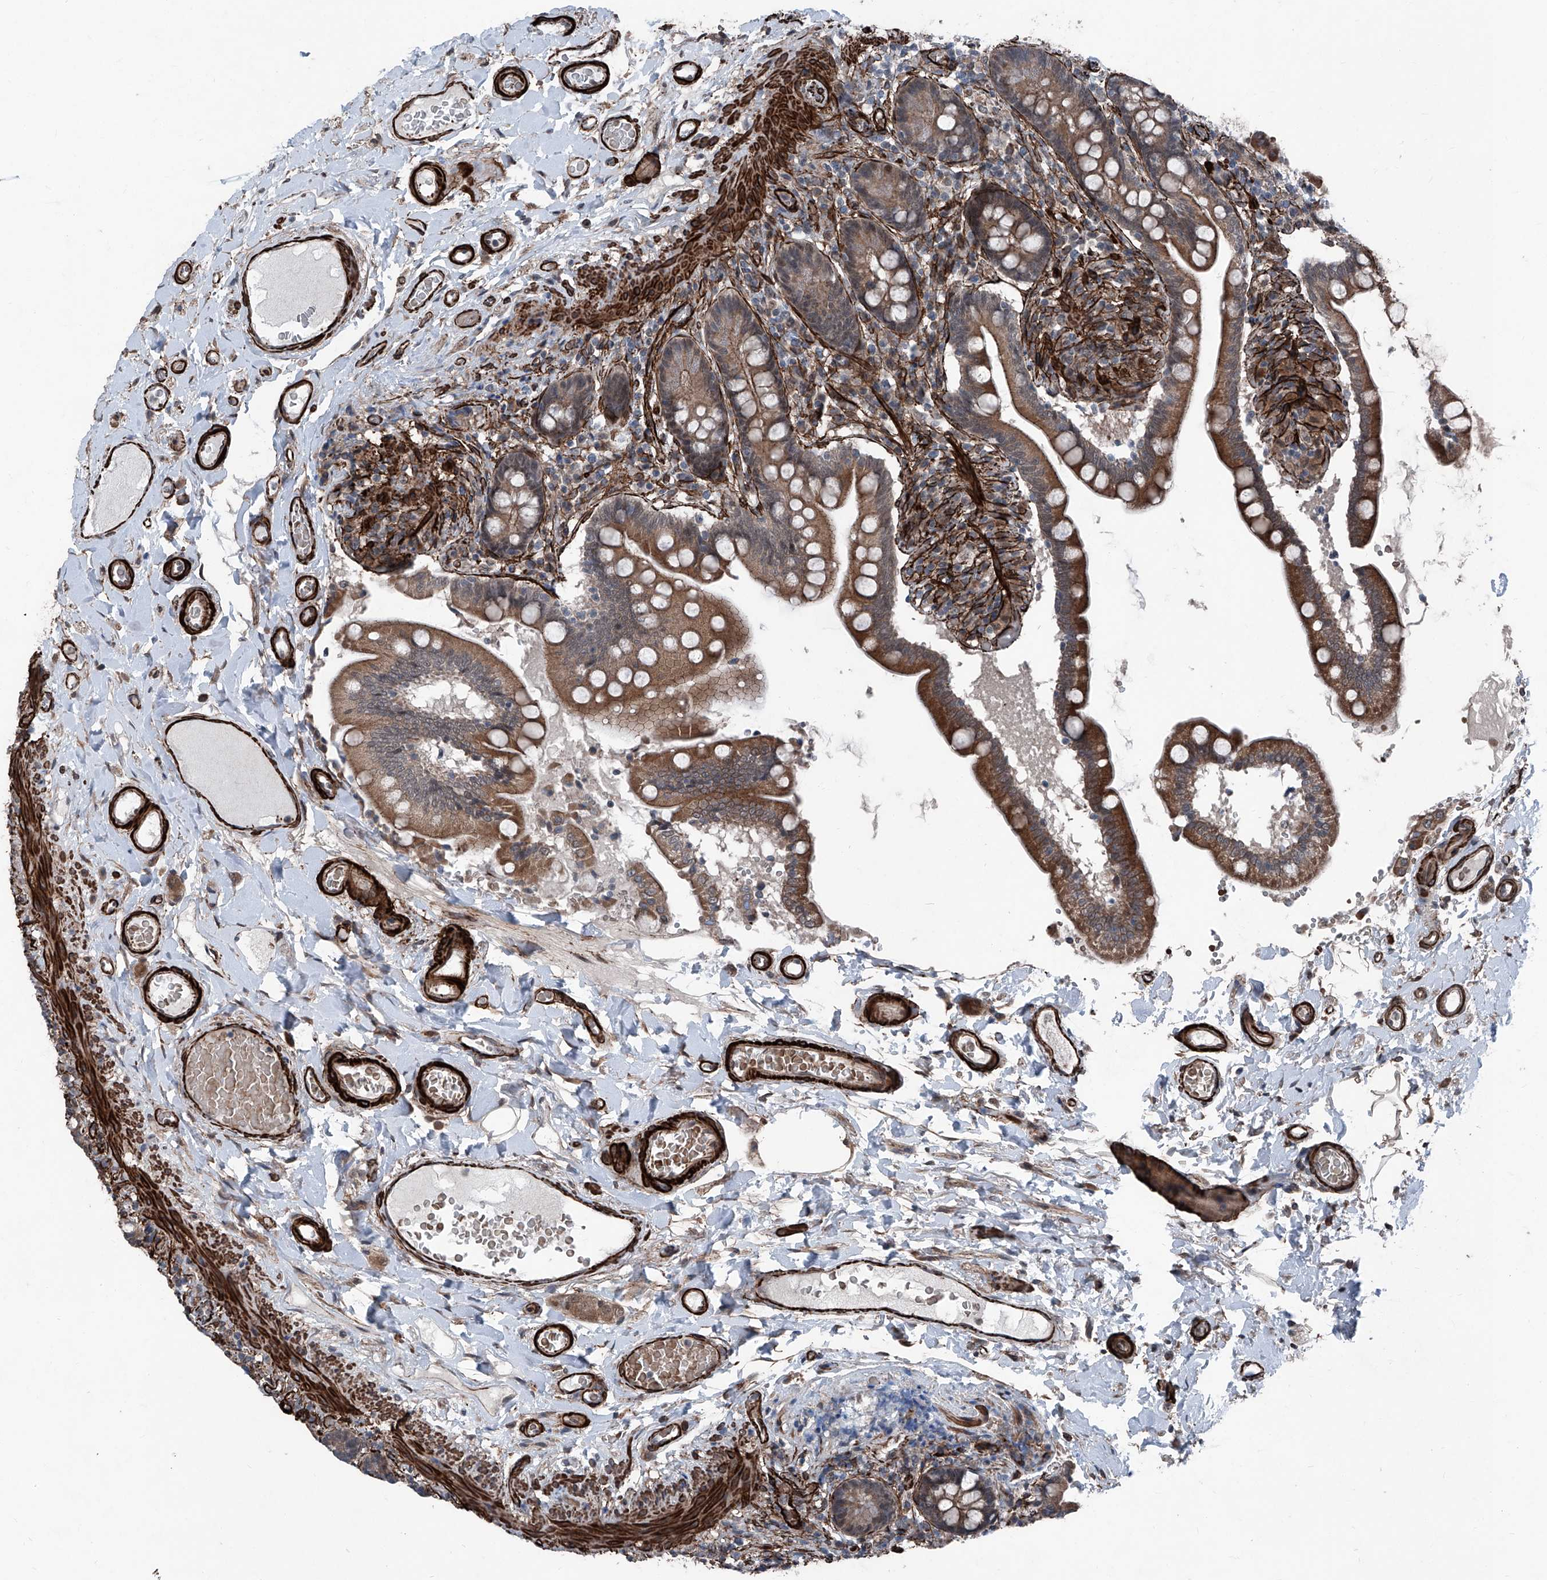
{"staining": {"intensity": "moderate", "quantity": ">75%", "location": "cytoplasmic/membranous"}, "tissue": "small intestine", "cell_type": "Glandular cells", "image_type": "normal", "snomed": [{"axis": "morphology", "description": "Normal tissue, NOS"}, {"axis": "topography", "description": "Small intestine"}], "caption": "Moderate cytoplasmic/membranous expression for a protein is identified in about >75% of glandular cells of unremarkable small intestine using immunohistochemistry (IHC).", "gene": "COA7", "patient": {"sex": "female", "age": 64}}